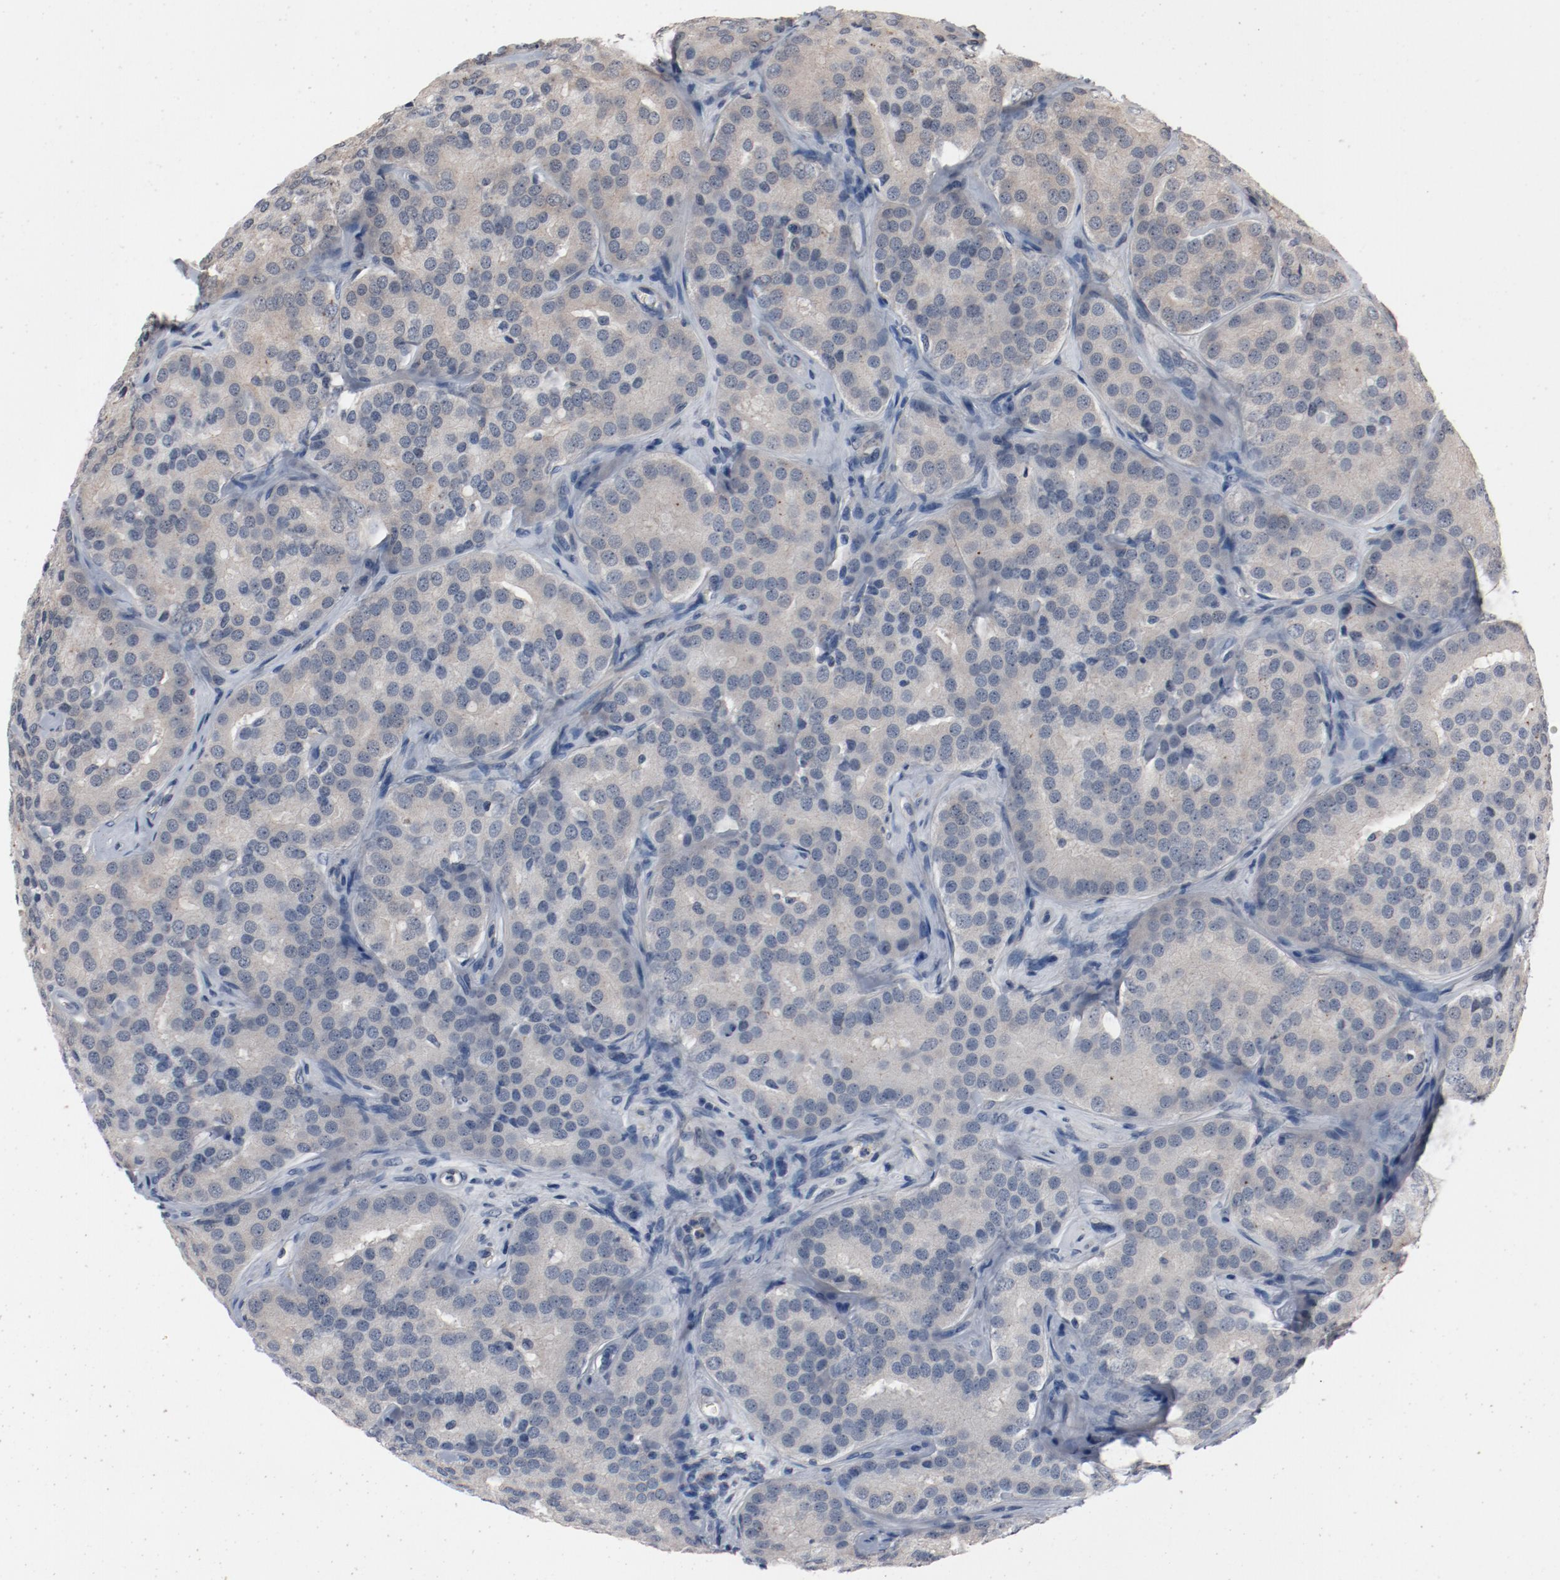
{"staining": {"intensity": "weak", "quantity": ">75%", "location": "cytoplasmic/membranous"}, "tissue": "prostate cancer", "cell_type": "Tumor cells", "image_type": "cancer", "snomed": [{"axis": "morphology", "description": "Adenocarcinoma, High grade"}, {"axis": "topography", "description": "Prostate"}], "caption": "A high-resolution photomicrograph shows IHC staining of prostate cancer, which reveals weak cytoplasmic/membranous expression in about >75% of tumor cells.", "gene": "DNAL4", "patient": {"sex": "male", "age": 64}}